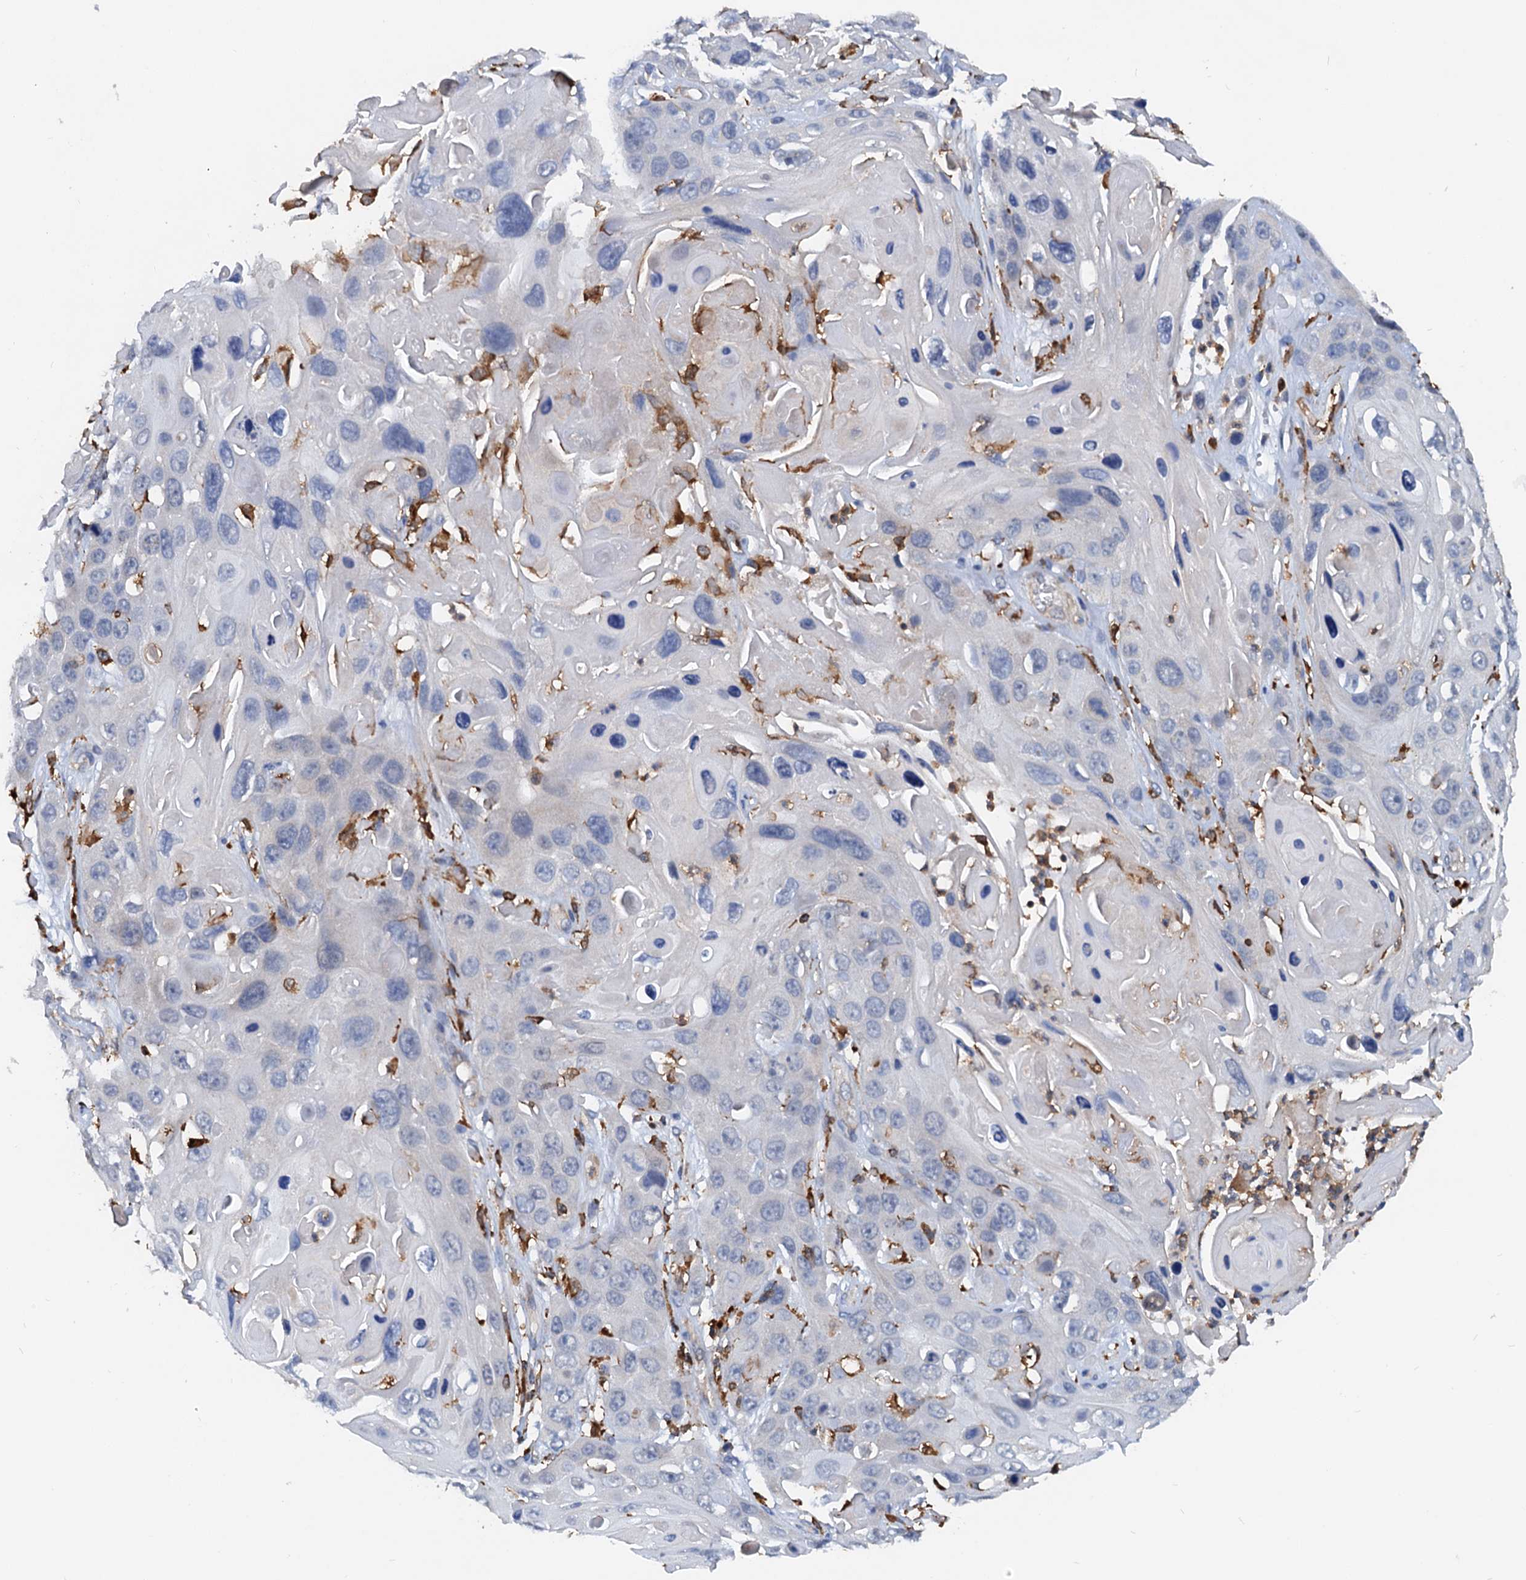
{"staining": {"intensity": "negative", "quantity": "none", "location": "none"}, "tissue": "skin cancer", "cell_type": "Tumor cells", "image_type": "cancer", "snomed": [{"axis": "morphology", "description": "Squamous cell carcinoma, NOS"}, {"axis": "topography", "description": "Skin"}], "caption": "Protein analysis of skin cancer (squamous cell carcinoma) displays no significant positivity in tumor cells.", "gene": "LCP2", "patient": {"sex": "male", "age": 55}}